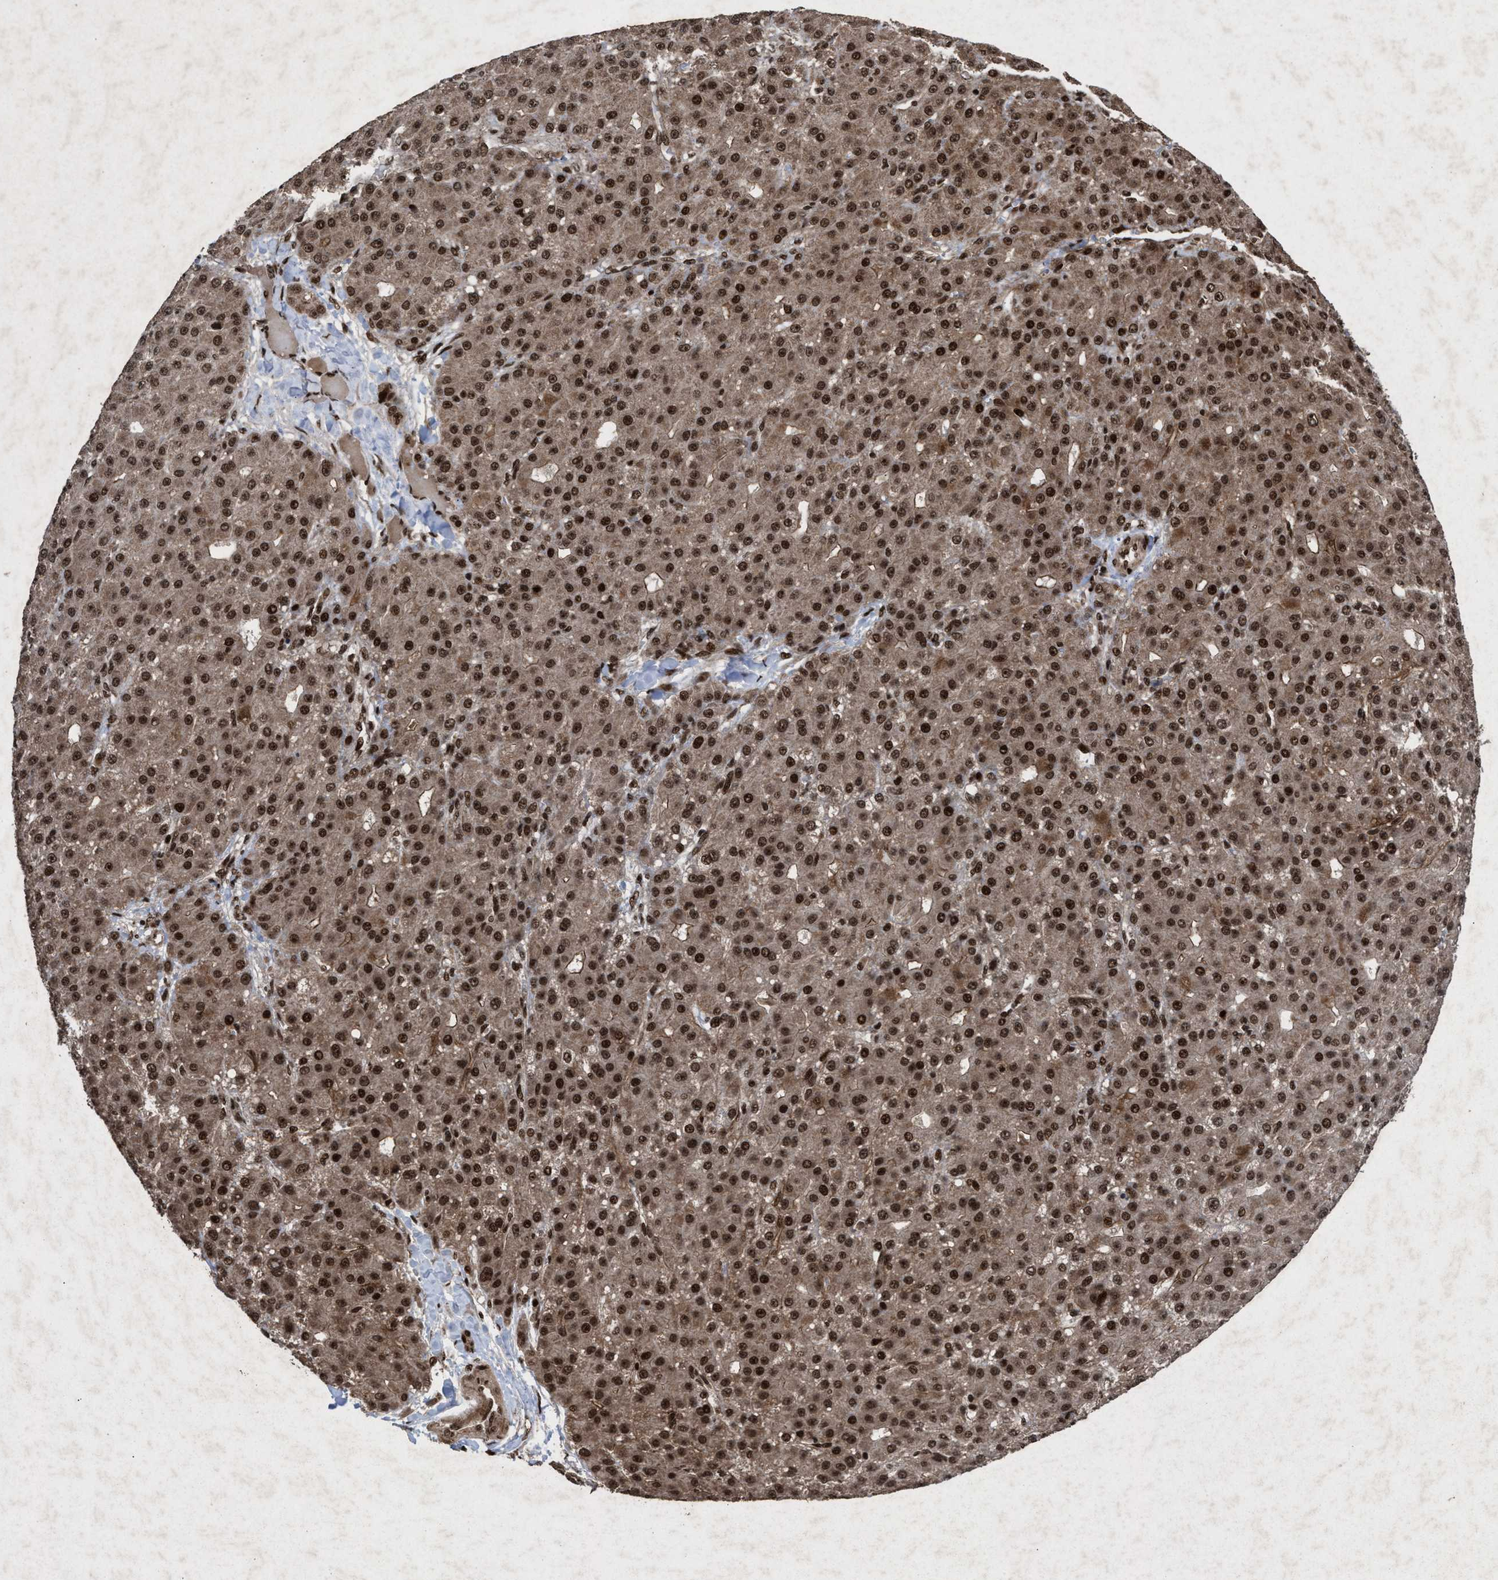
{"staining": {"intensity": "strong", "quantity": ">75%", "location": "cytoplasmic/membranous,nuclear"}, "tissue": "liver cancer", "cell_type": "Tumor cells", "image_type": "cancer", "snomed": [{"axis": "morphology", "description": "Carcinoma, Hepatocellular, NOS"}, {"axis": "topography", "description": "Liver"}], "caption": "Tumor cells reveal strong cytoplasmic/membranous and nuclear staining in approximately >75% of cells in hepatocellular carcinoma (liver).", "gene": "WIZ", "patient": {"sex": "male", "age": 67}}